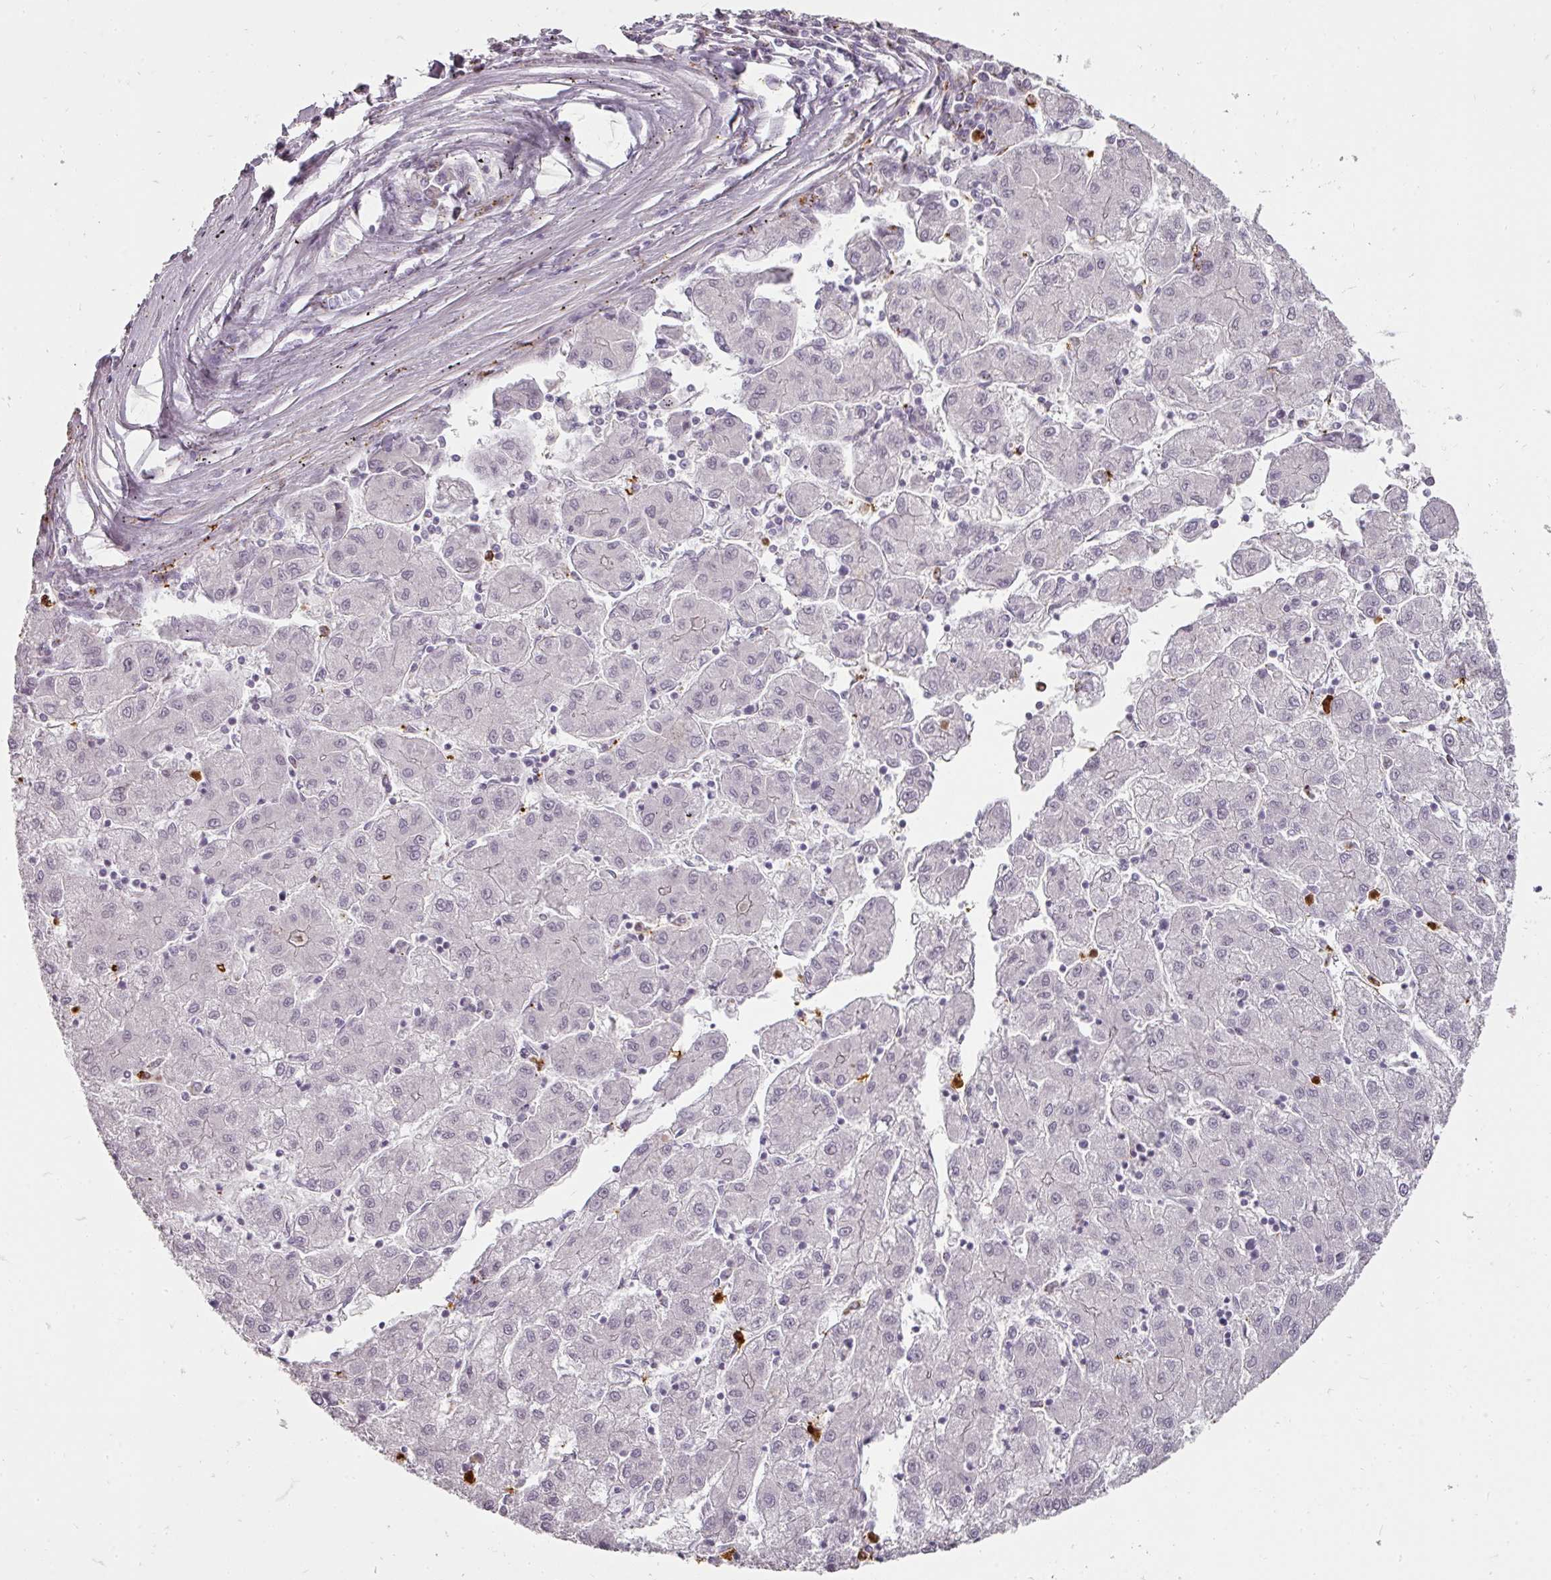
{"staining": {"intensity": "negative", "quantity": "none", "location": "none"}, "tissue": "liver cancer", "cell_type": "Tumor cells", "image_type": "cancer", "snomed": [{"axis": "morphology", "description": "Carcinoma, Hepatocellular, NOS"}, {"axis": "topography", "description": "Liver"}], "caption": "Tumor cells are negative for protein expression in human liver cancer.", "gene": "BIK", "patient": {"sex": "male", "age": 72}}